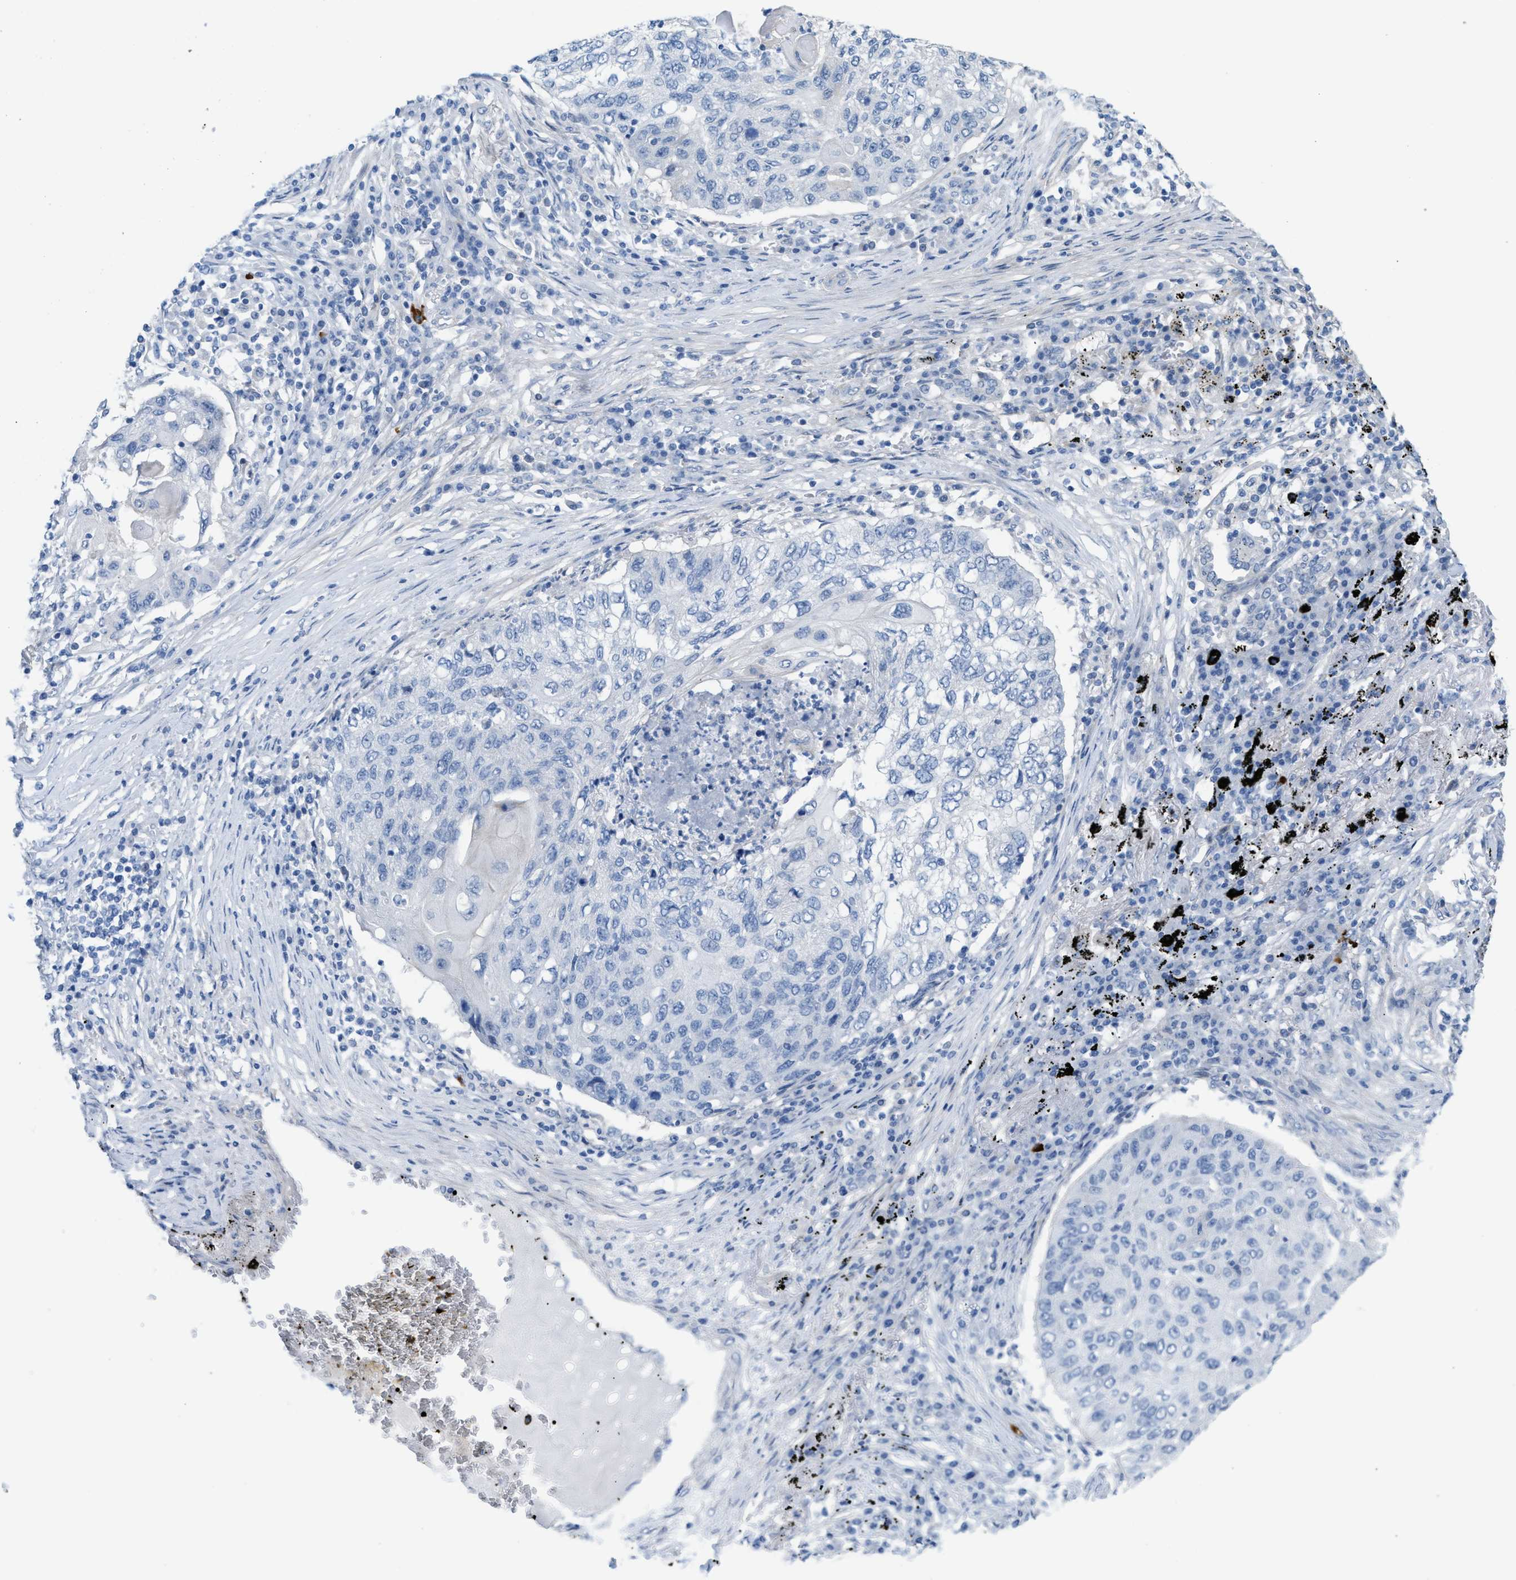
{"staining": {"intensity": "negative", "quantity": "none", "location": "none"}, "tissue": "lung cancer", "cell_type": "Tumor cells", "image_type": "cancer", "snomed": [{"axis": "morphology", "description": "Squamous cell carcinoma, NOS"}, {"axis": "topography", "description": "Lung"}], "caption": "High power microscopy photomicrograph of an immunohistochemistry (IHC) photomicrograph of lung cancer (squamous cell carcinoma), revealing no significant expression in tumor cells.", "gene": "MPP3", "patient": {"sex": "female", "age": 63}}